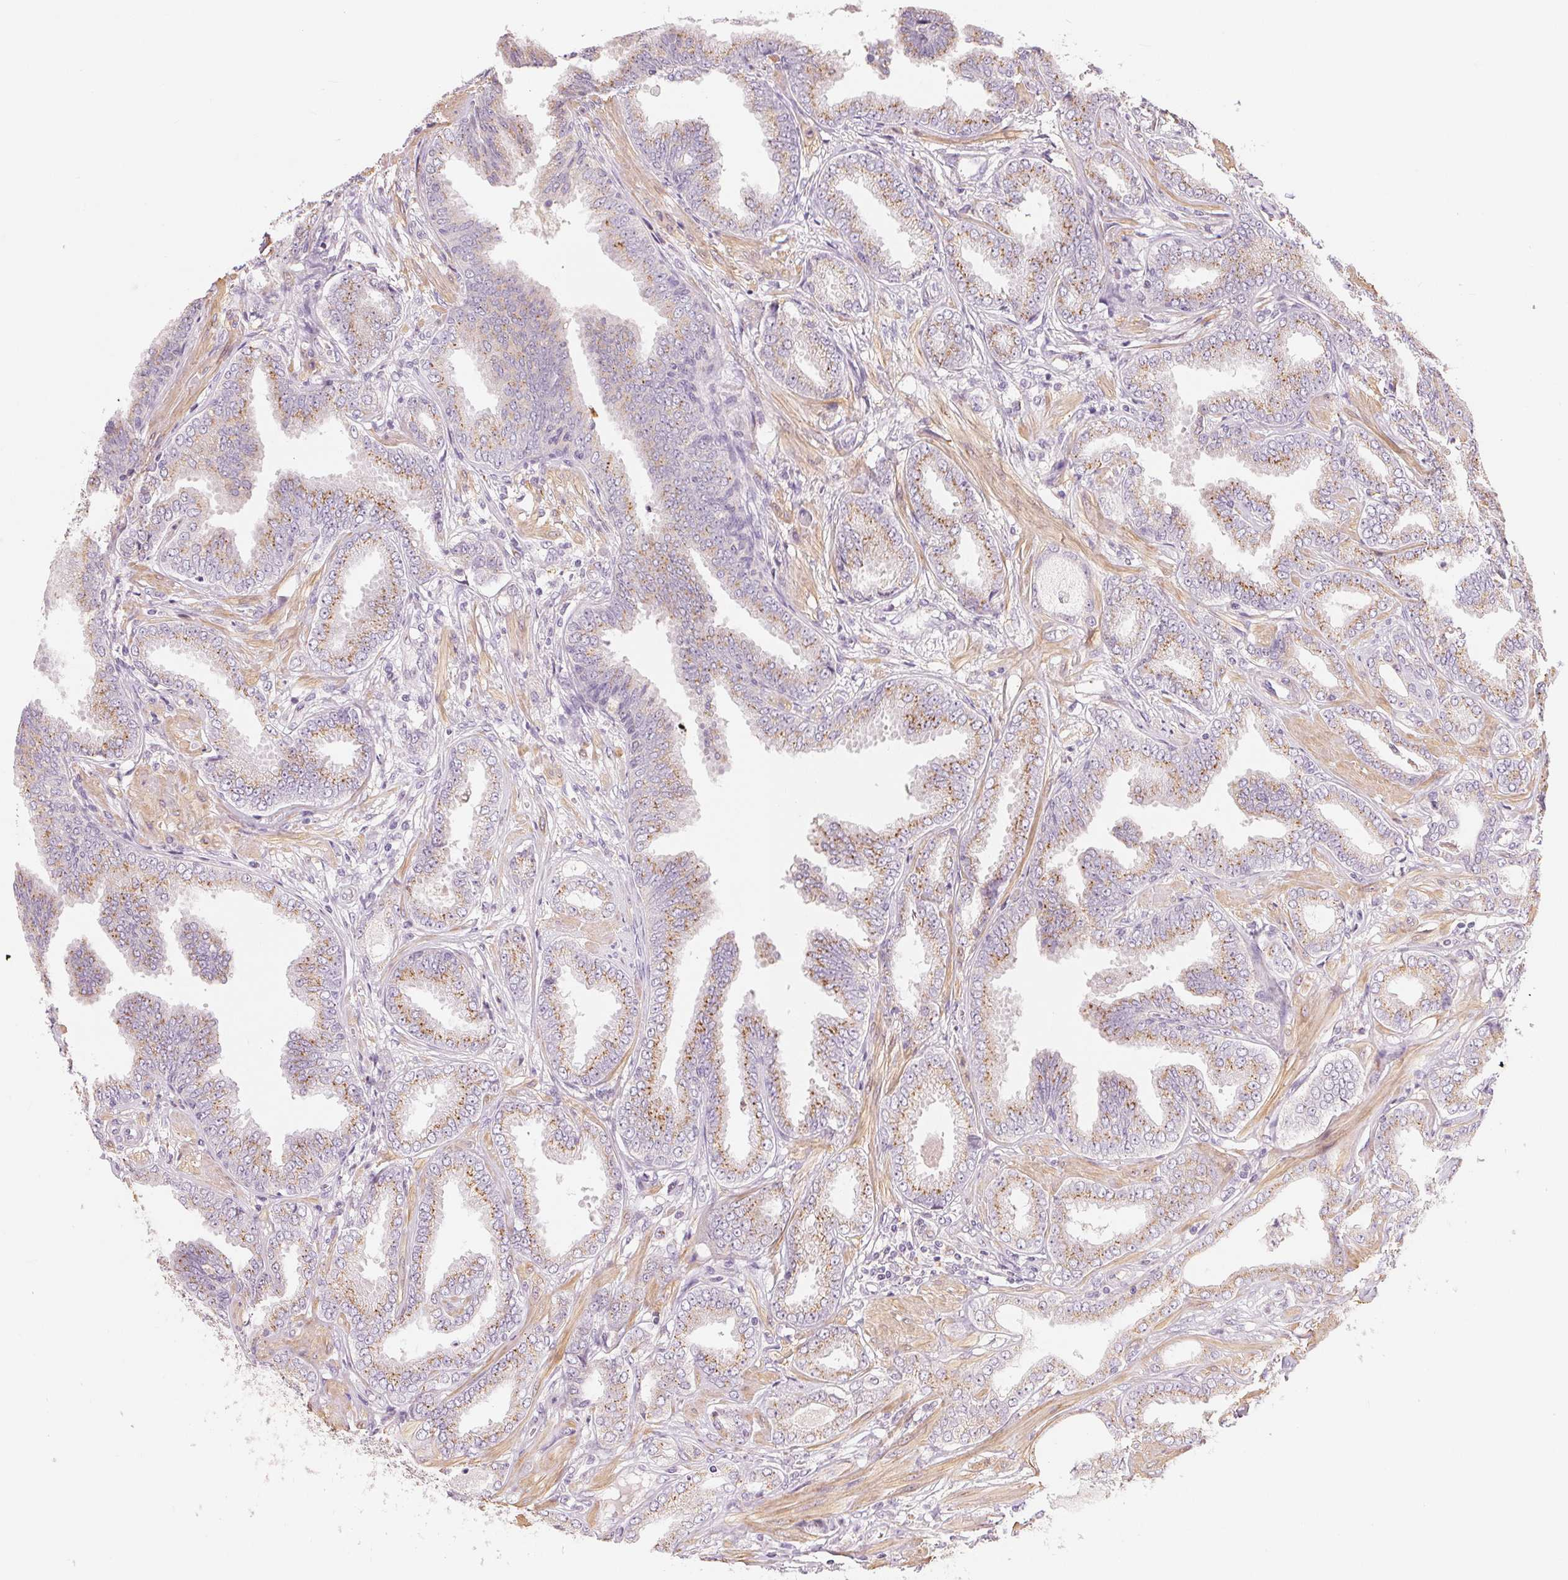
{"staining": {"intensity": "moderate", "quantity": "25%-75%", "location": "cytoplasmic/membranous"}, "tissue": "prostate cancer", "cell_type": "Tumor cells", "image_type": "cancer", "snomed": [{"axis": "morphology", "description": "Adenocarcinoma, Low grade"}, {"axis": "topography", "description": "Prostate"}], "caption": "Immunohistochemistry micrograph of low-grade adenocarcinoma (prostate) stained for a protein (brown), which exhibits medium levels of moderate cytoplasmic/membranous staining in approximately 25%-75% of tumor cells.", "gene": "DRAM2", "patient": {"sex": "male", "age": 55}}